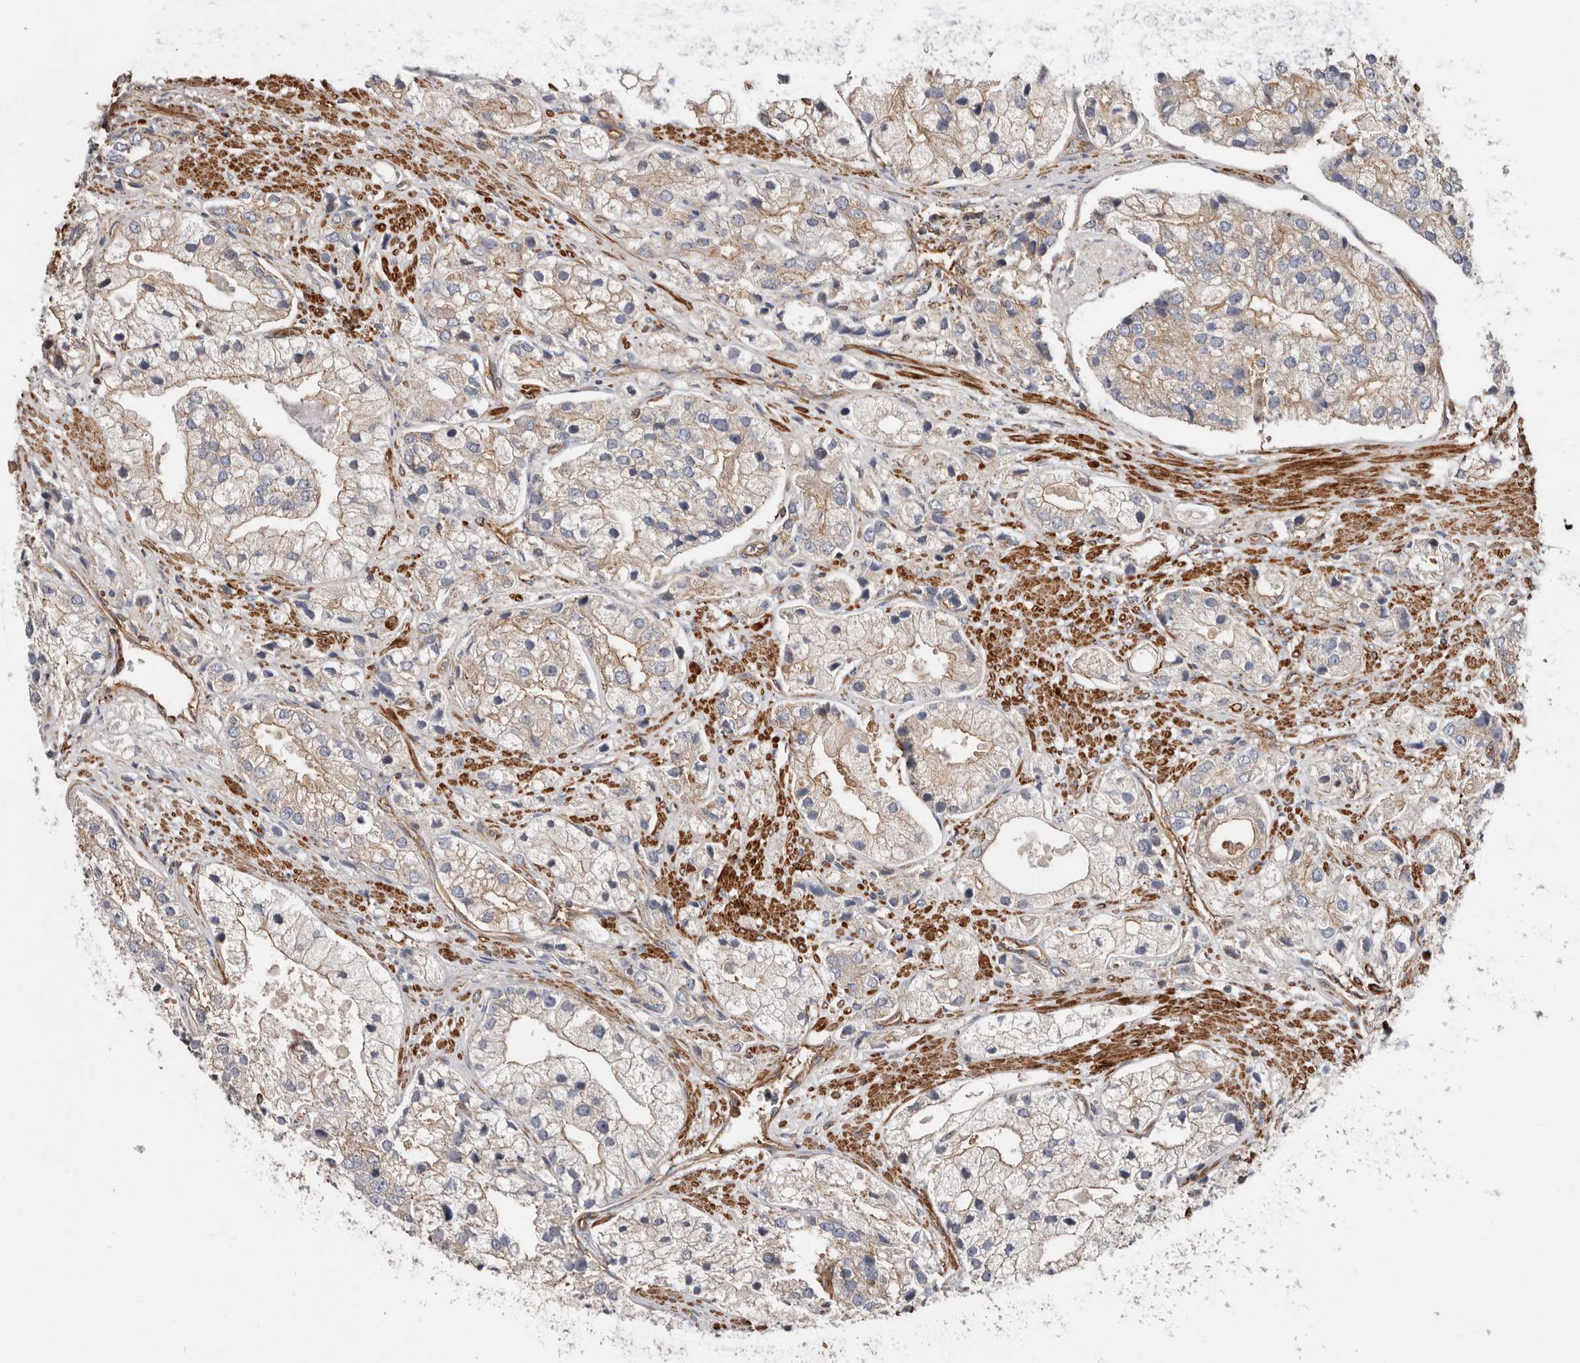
{"staining": {"intensity": "weak", "quantity": "25%-75%", "location": "cytoplasmic/membranous"}, "tissue": "prostate cancer", "cell_type": "Tumor cells", "image_type": "cancer", "snomed": [{"axis": "morphology", "description": "Adenocarcinoma, High grade"}, {"axis": "topography", "description": "Prostate"}], "caption": "Adenocarcinoma (high-grade) (prostate) tissue displays weak cytoplasmic/membranous positivity in about 25%-75% of tumor cells, visualized by immunohistochemistry.", "gene": "TMC7", "patient": {"sex": "male", "age": 50}}